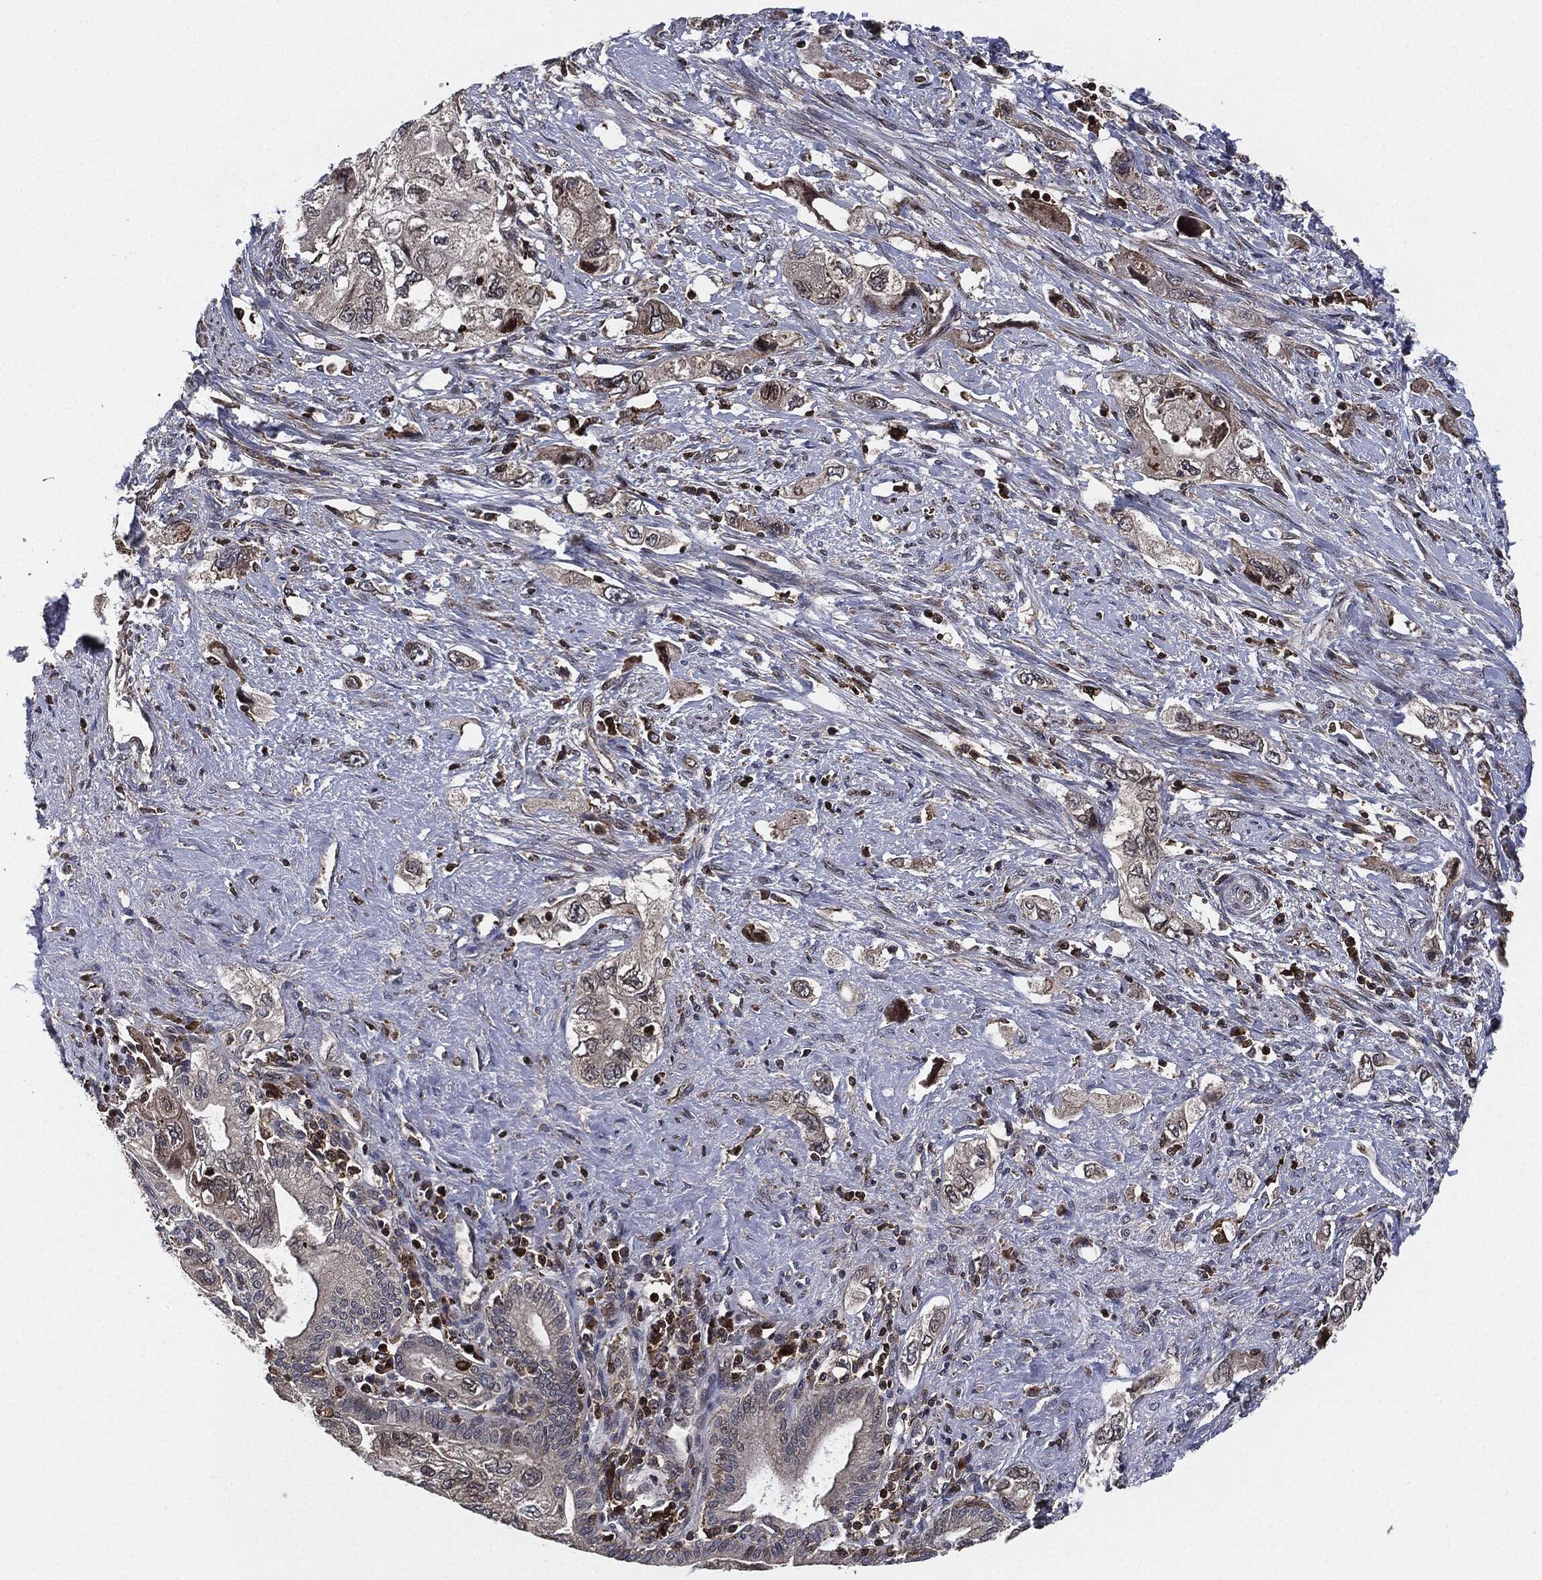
{"staining": {"intensity": "negative", "quantity": "none", "location": "none"}, "tissue": "pancreatic cancer", "cell_type": "Tumor cells", "image_type": "cancer", "snomed": [{"axis": "morphology", "description": "Adenocarcinoma, NOS"}, {"axis": "topography", "description": "Pancreas"}], "caption": "Photomicrograph shows no protein expression in tumor cells of pancreatic cancer tissue.", "gene": "UBR1", "patient": {"sex": "female", "age": 73}}